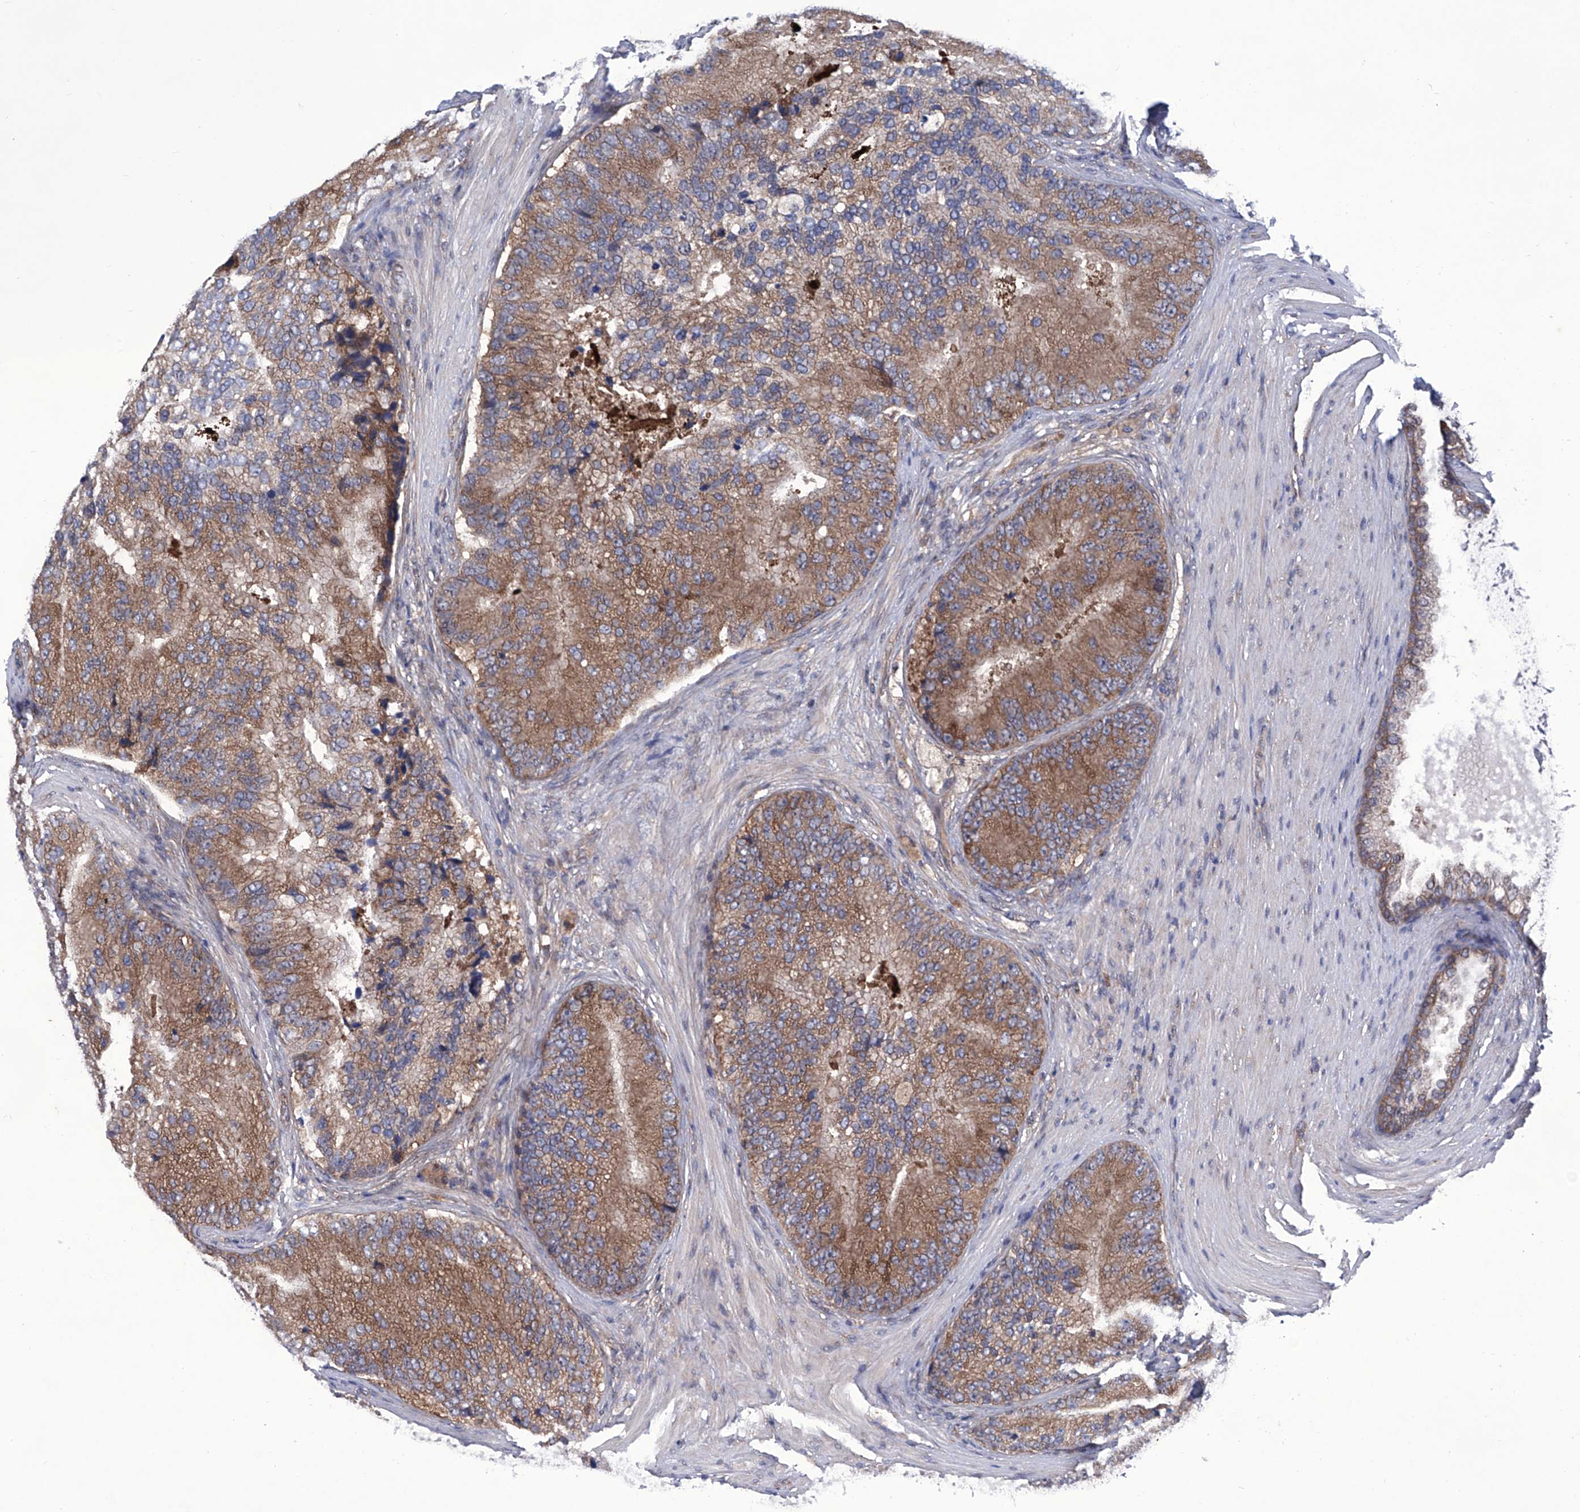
{"staining": {"intensity": "moderate", "quantity": ">75%", "location": "cytoplasmic/membranous"}, "tissue": "prostate cancer", "cell_type": "Tumor cells", "image_type": "cancer", "snomed": [{"axis": "morphology", "description": "Adenocarcinoma, High grade"}, {"axis": "topography", "description": "Prostate"}], "caption": "Protein analysis of prostate adenocarcinoma (high-grade) tissue demonstrates moderate cytoplasmic/membranous positivity in approximately >75% of tumor cells.", "gene": "KTI12", "patient": {"sex": "male", "age": 70}}